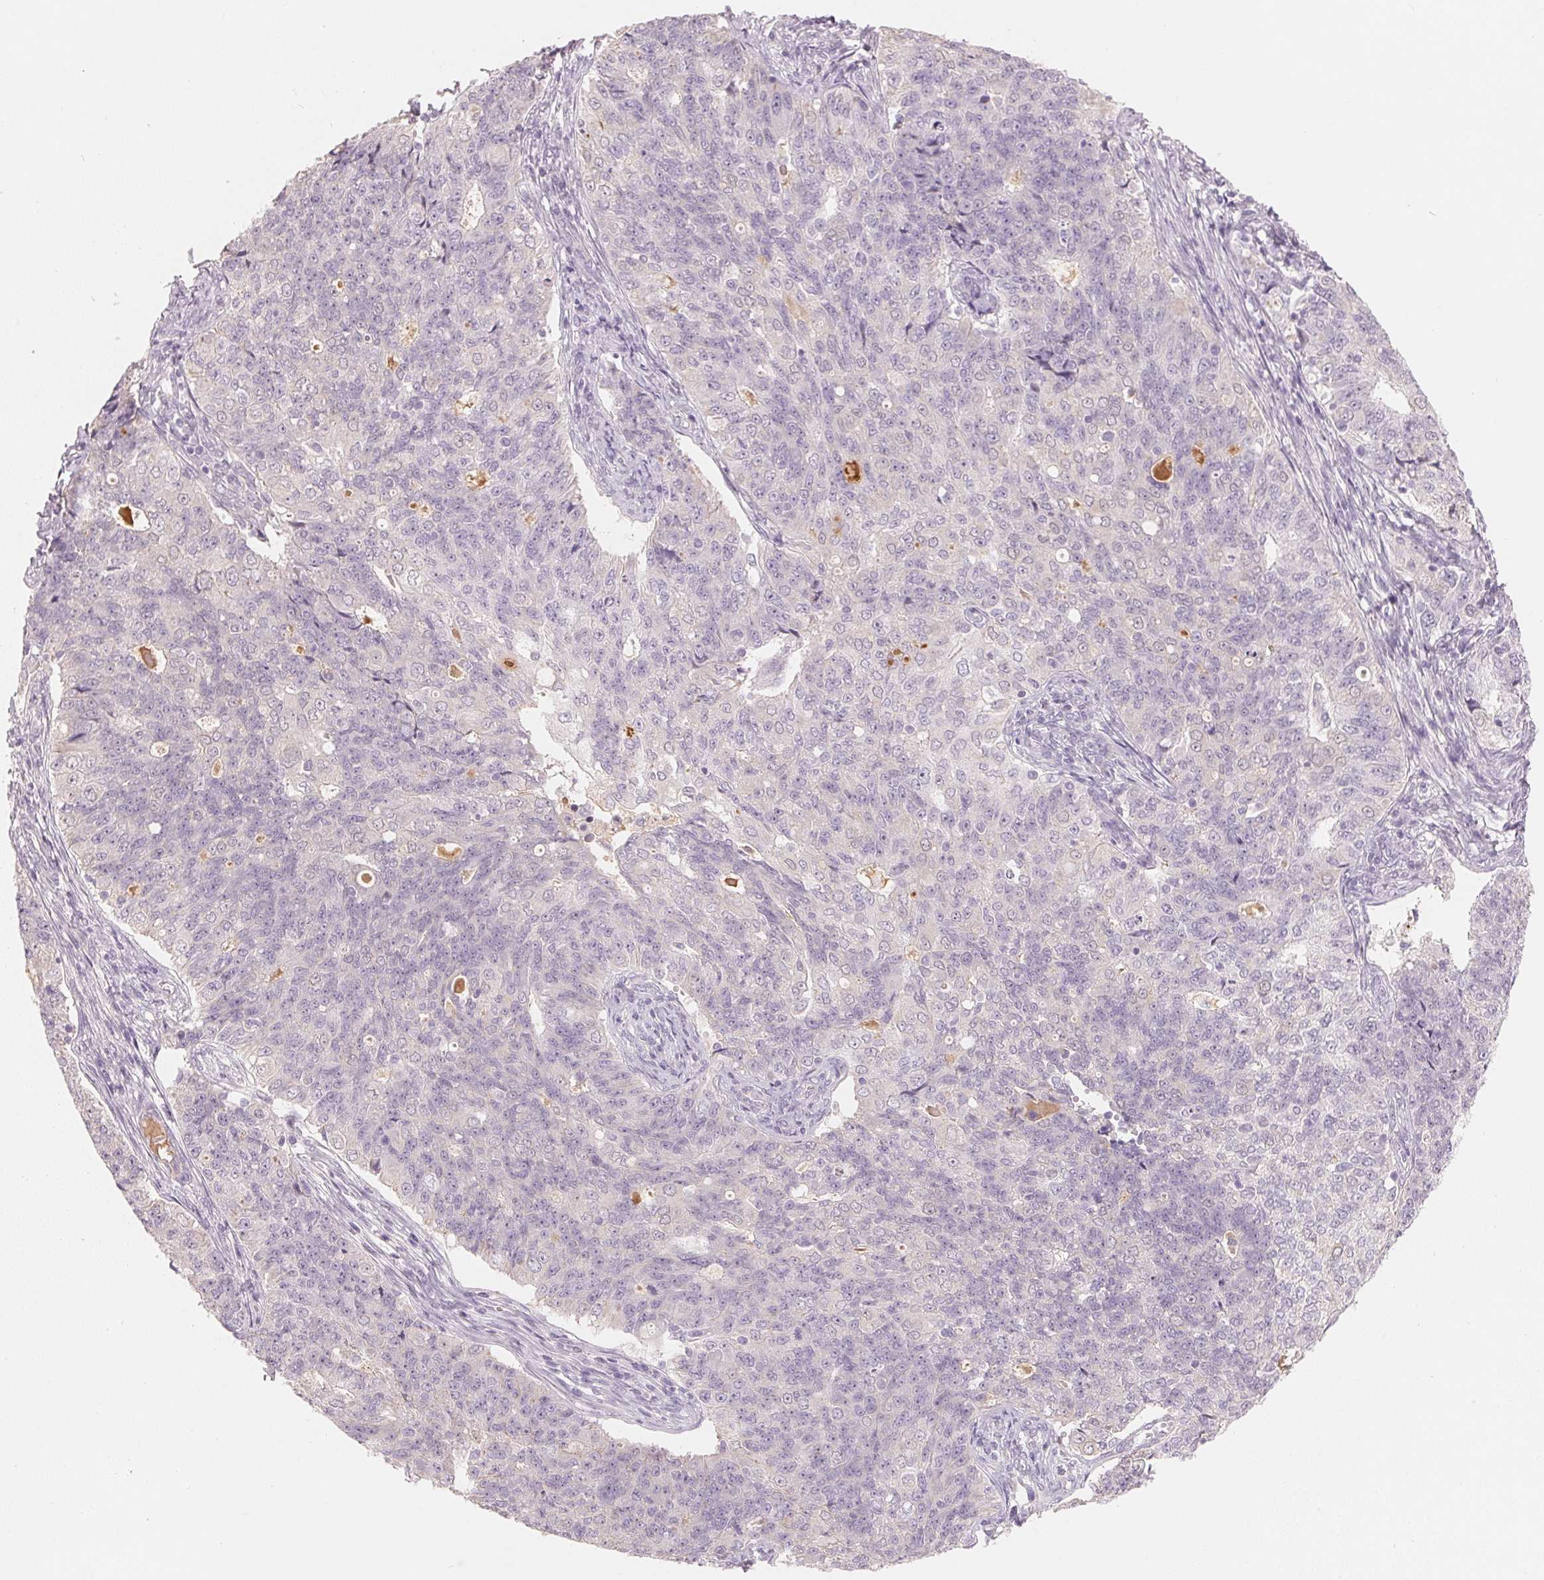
{"staining": {"intensity": "negative", "quantity": "none", "location": "none"}, "tissue": "endometrial cancer", "cell_type": "Tumor cells", "image_type": "cancer", "snomed": [{"axis": "morphology", "description": "Adenocarcinoma, NOS"}, {"axis": "topography", "description": "Endometrium"}], "caption": "Protein analysis of endometrial adenocarcinoma shows no significant staining in tumor cells.", "gene": "CFHR2", "patient": {"sex": "female", "age": 43}}